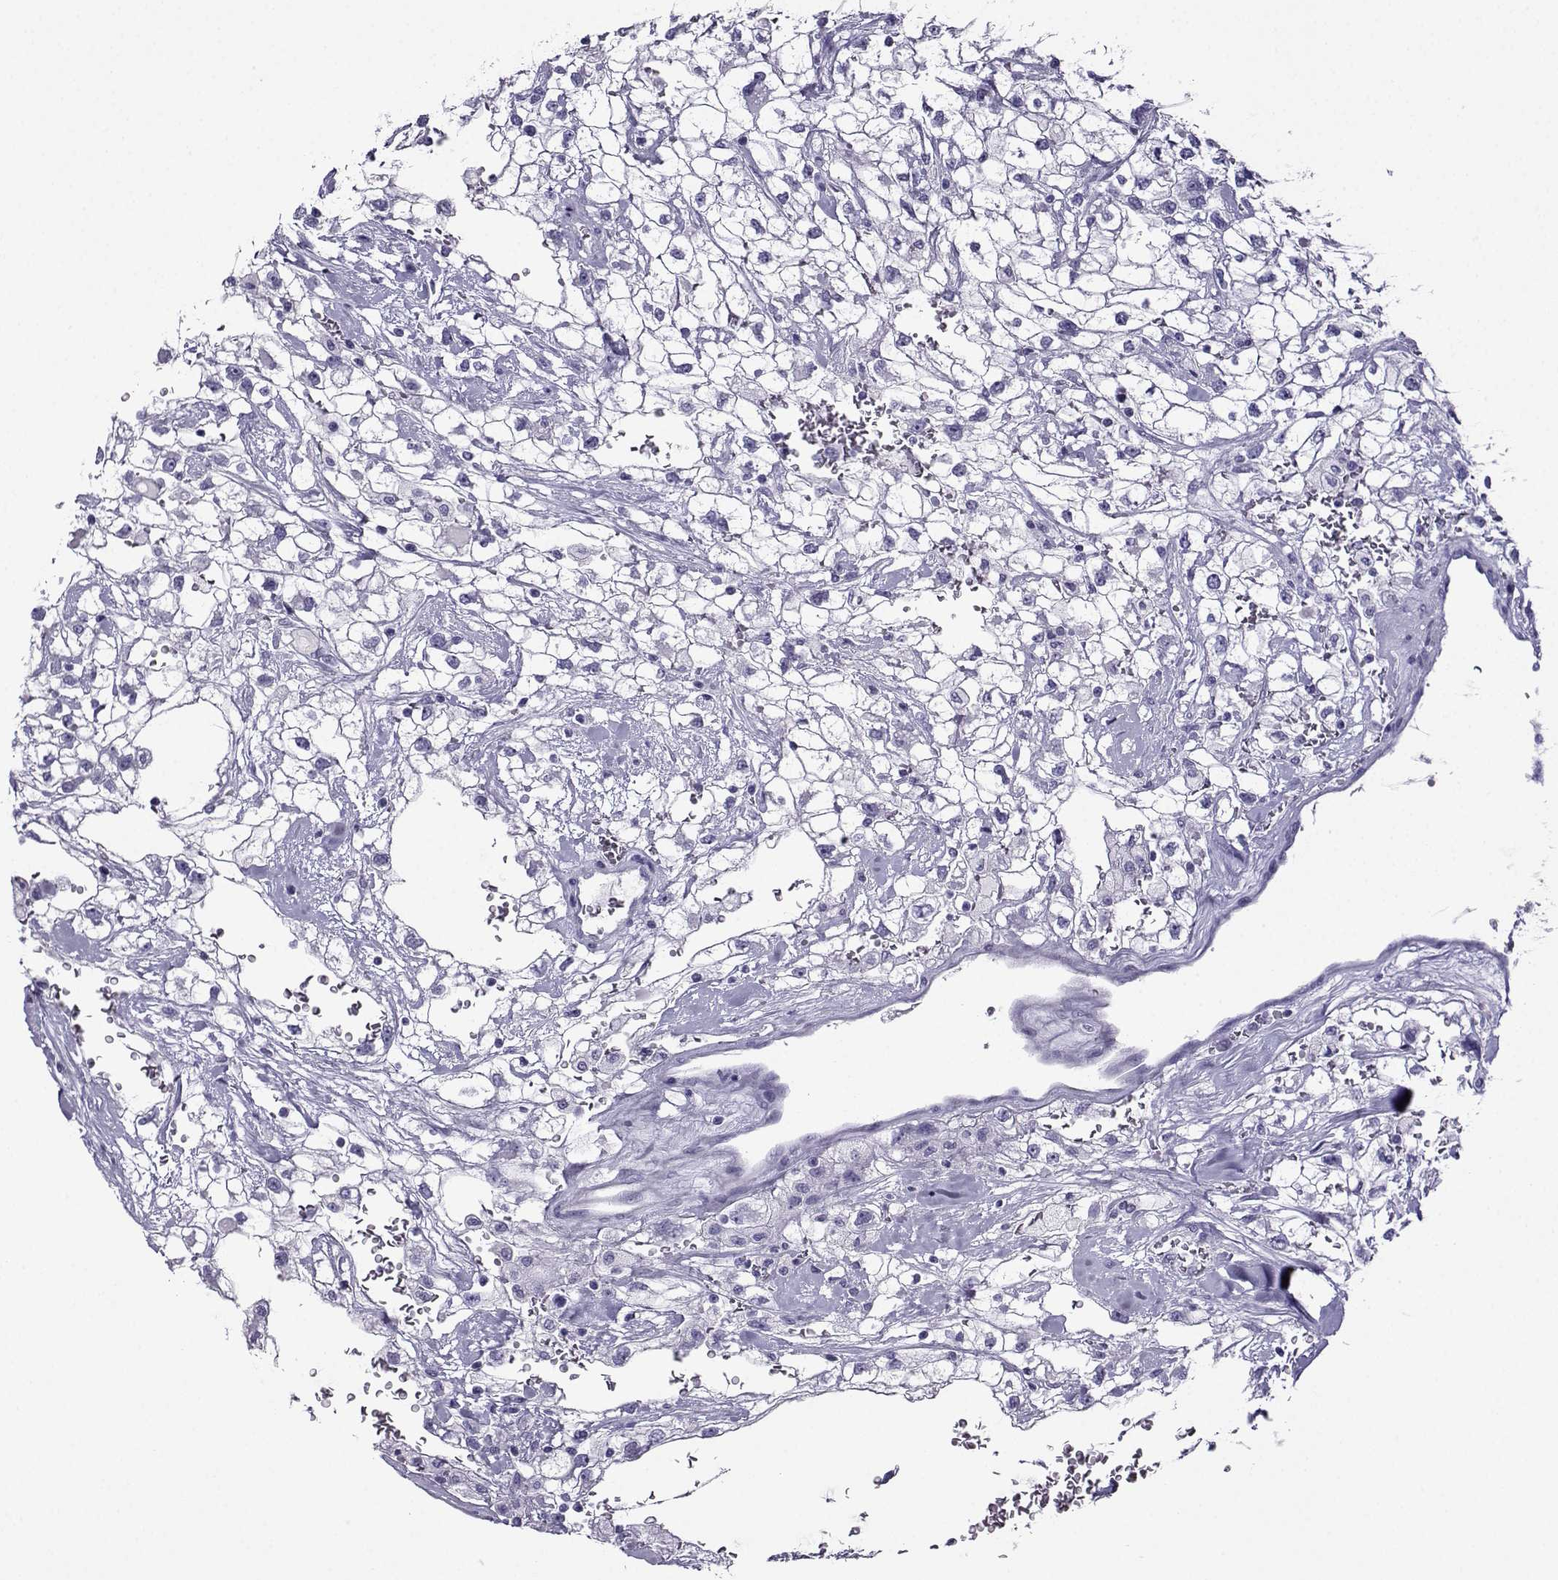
{"staining": {"intensity": "negative", "quantity": "none", "location": "none"}, "tissue": "renal cancer", "cell_type": "Tumor cells", "image_type": "cancer", "snomed": [{"axis": "morphology", "description": "Adenocarcinoma, NOS"}, {"axis": "topography", "description": "Kidney"}], "caption": "Protein analysis of renal cancer (adenocarcinoma) shows no significant staining in tumor cells.", "gene": "CRYBB1", "patient": {"sex": "male", "age": 59}}